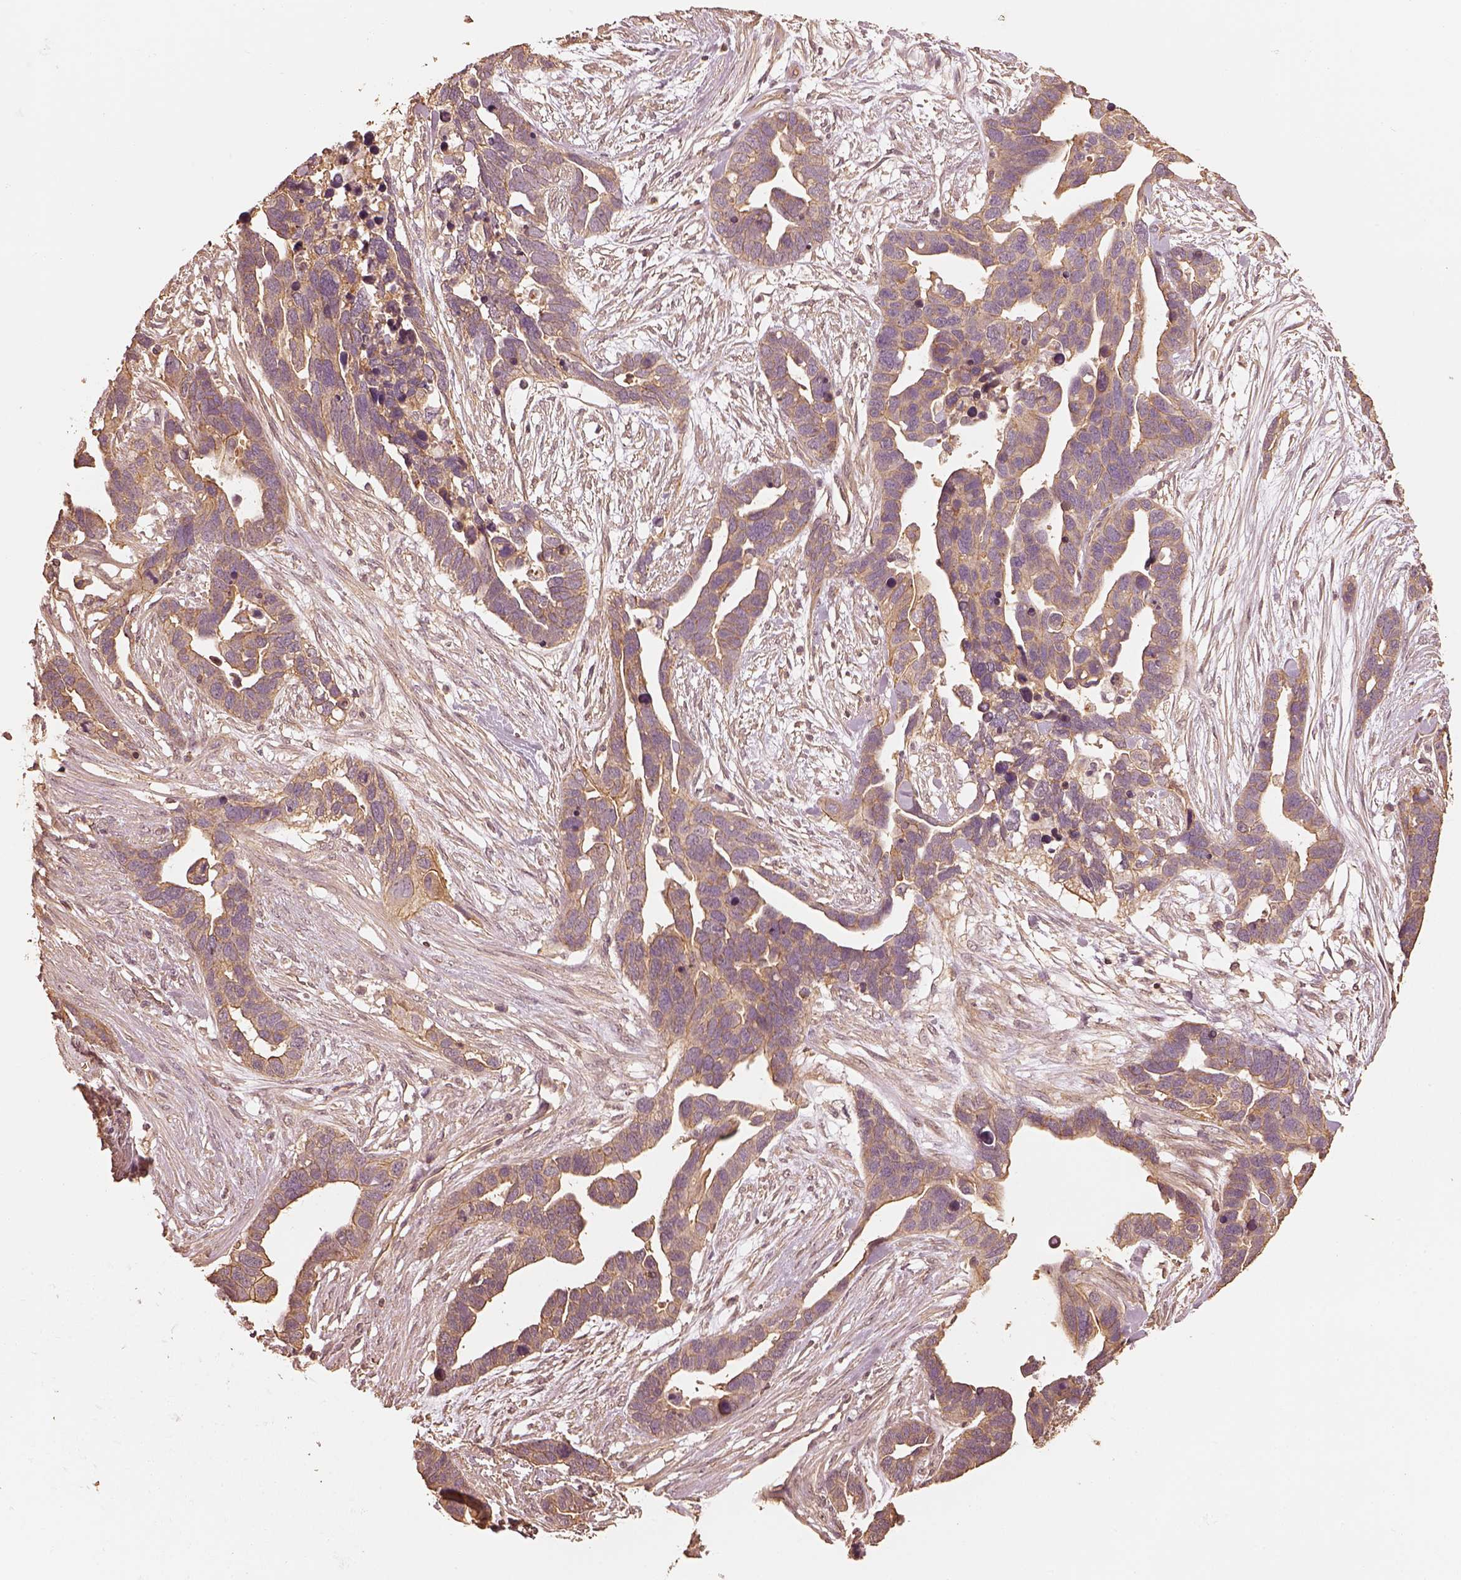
{"staining": {"intensity": "moderate", "quantity": "25%-75%", "location": "cytoplasmic/membranous"}, "tissue": "ovarian cancer", "cell_type": "Tumor cells", "image_type": "cancer", "snomed": [{"axis": "morphology", "description": "Cystadenocarcinoma, serous, NOS"}, {"axis": "topography", "description": "Ovary"}], "caption": "Immunohistochemistry (IHC) micrograph of ovarian serous cystadenocarcinoma stained for a protein (brown), which shows medium levels of moderate cytoplasmic/membranous positivity in about 25%-75% of tumor cells.", "gene": "WDR7", "patient": {"sex": "female", "age": 54}}